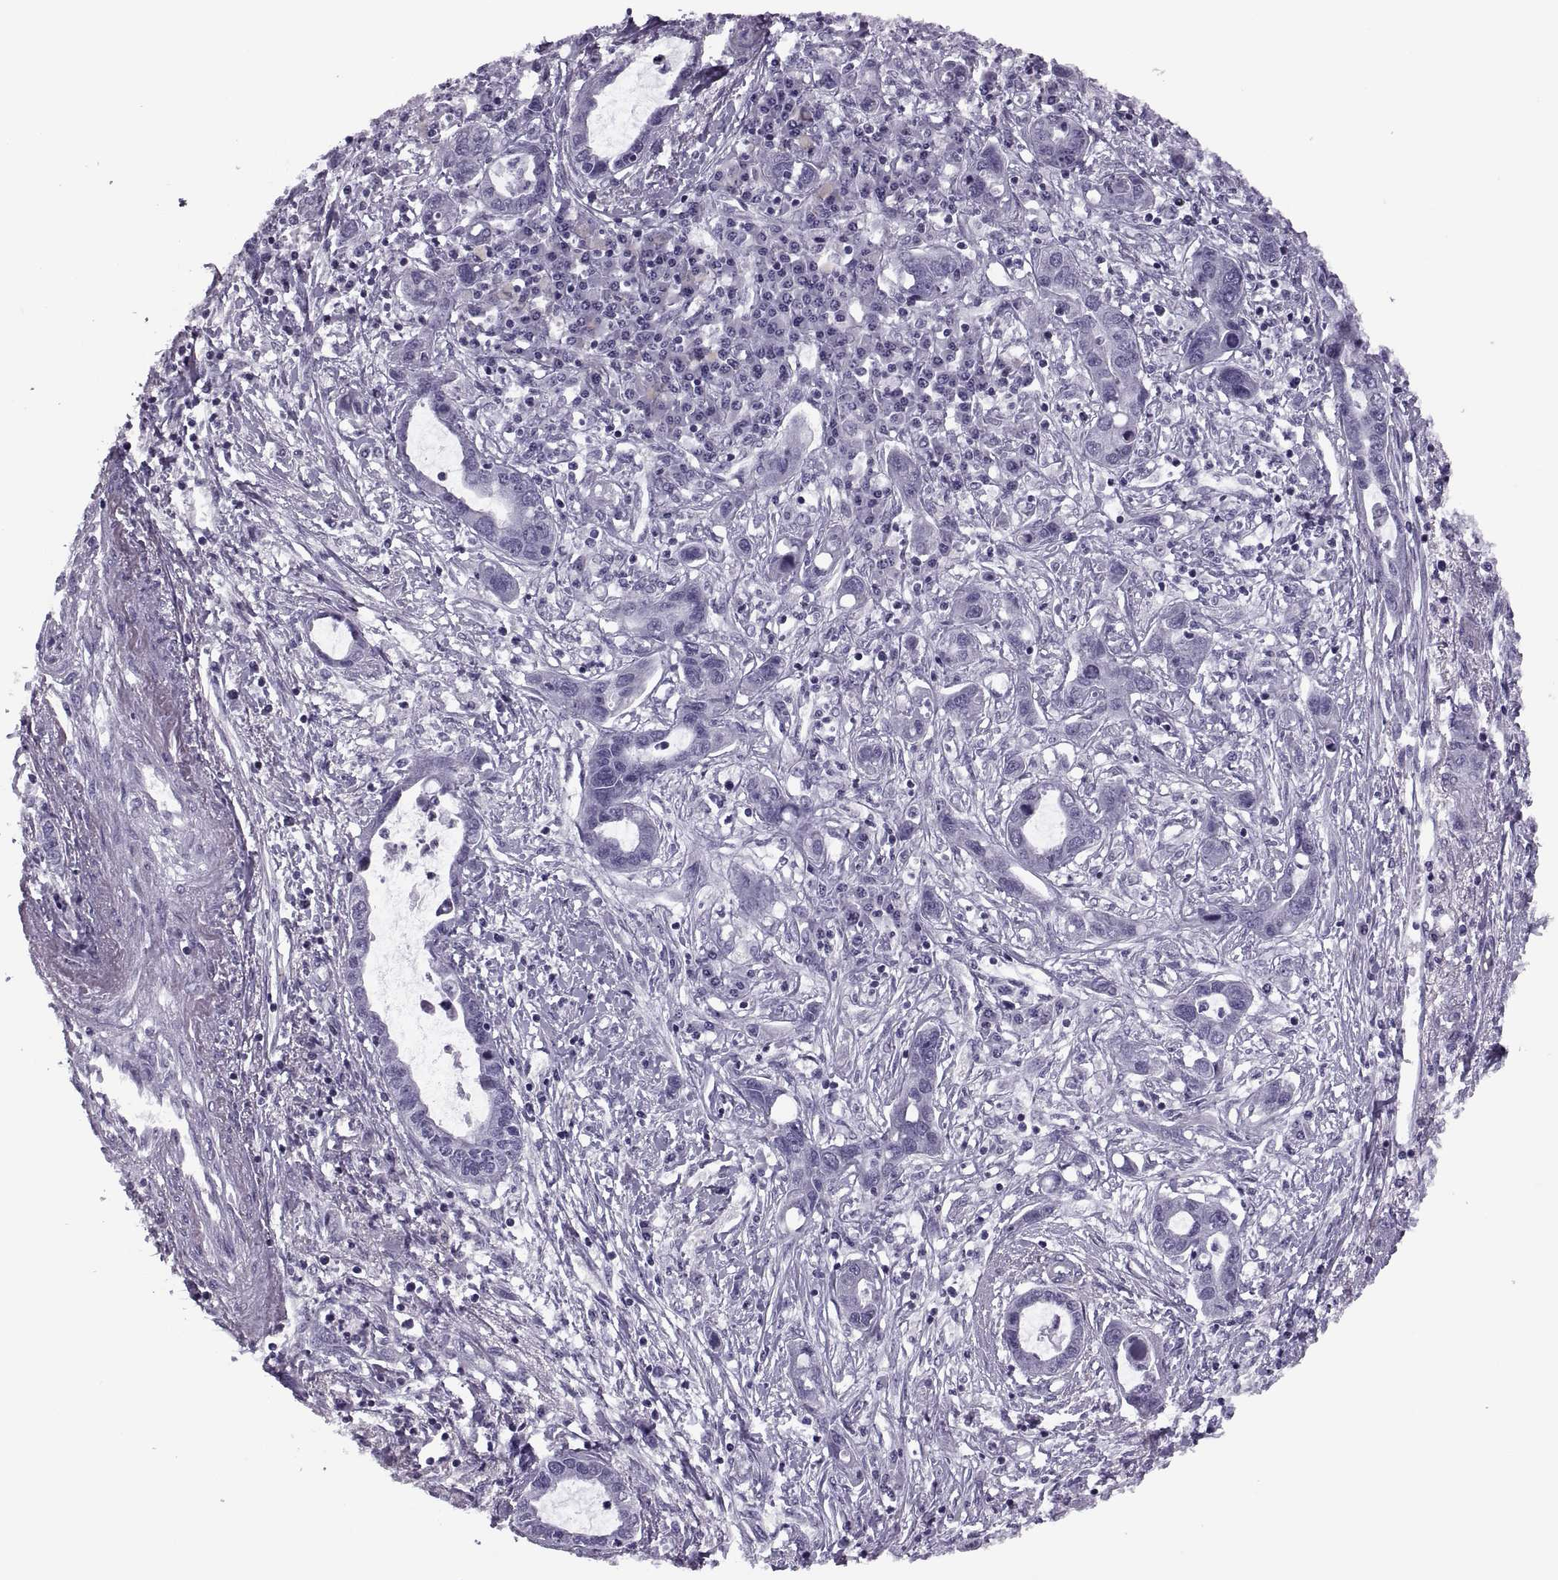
{"staining": {"intensity": "negative", "quantity": "none", "location": "none"}, "tissue": "liver cancer", "cell_type": "Tumor cells", "image_type": "cancer", "snomed": [{"axis": "morphology", "description": "Cholangiocarcinoma"}, {"axis": "topography", "description": "Liver"}], "caption": "The histopathology image shows no significant expression in tumor cells of liver cancer (cholangiocarcinoma).", "gene": "SYNGR4", "patient": {"sex": "male", "age": 58}}